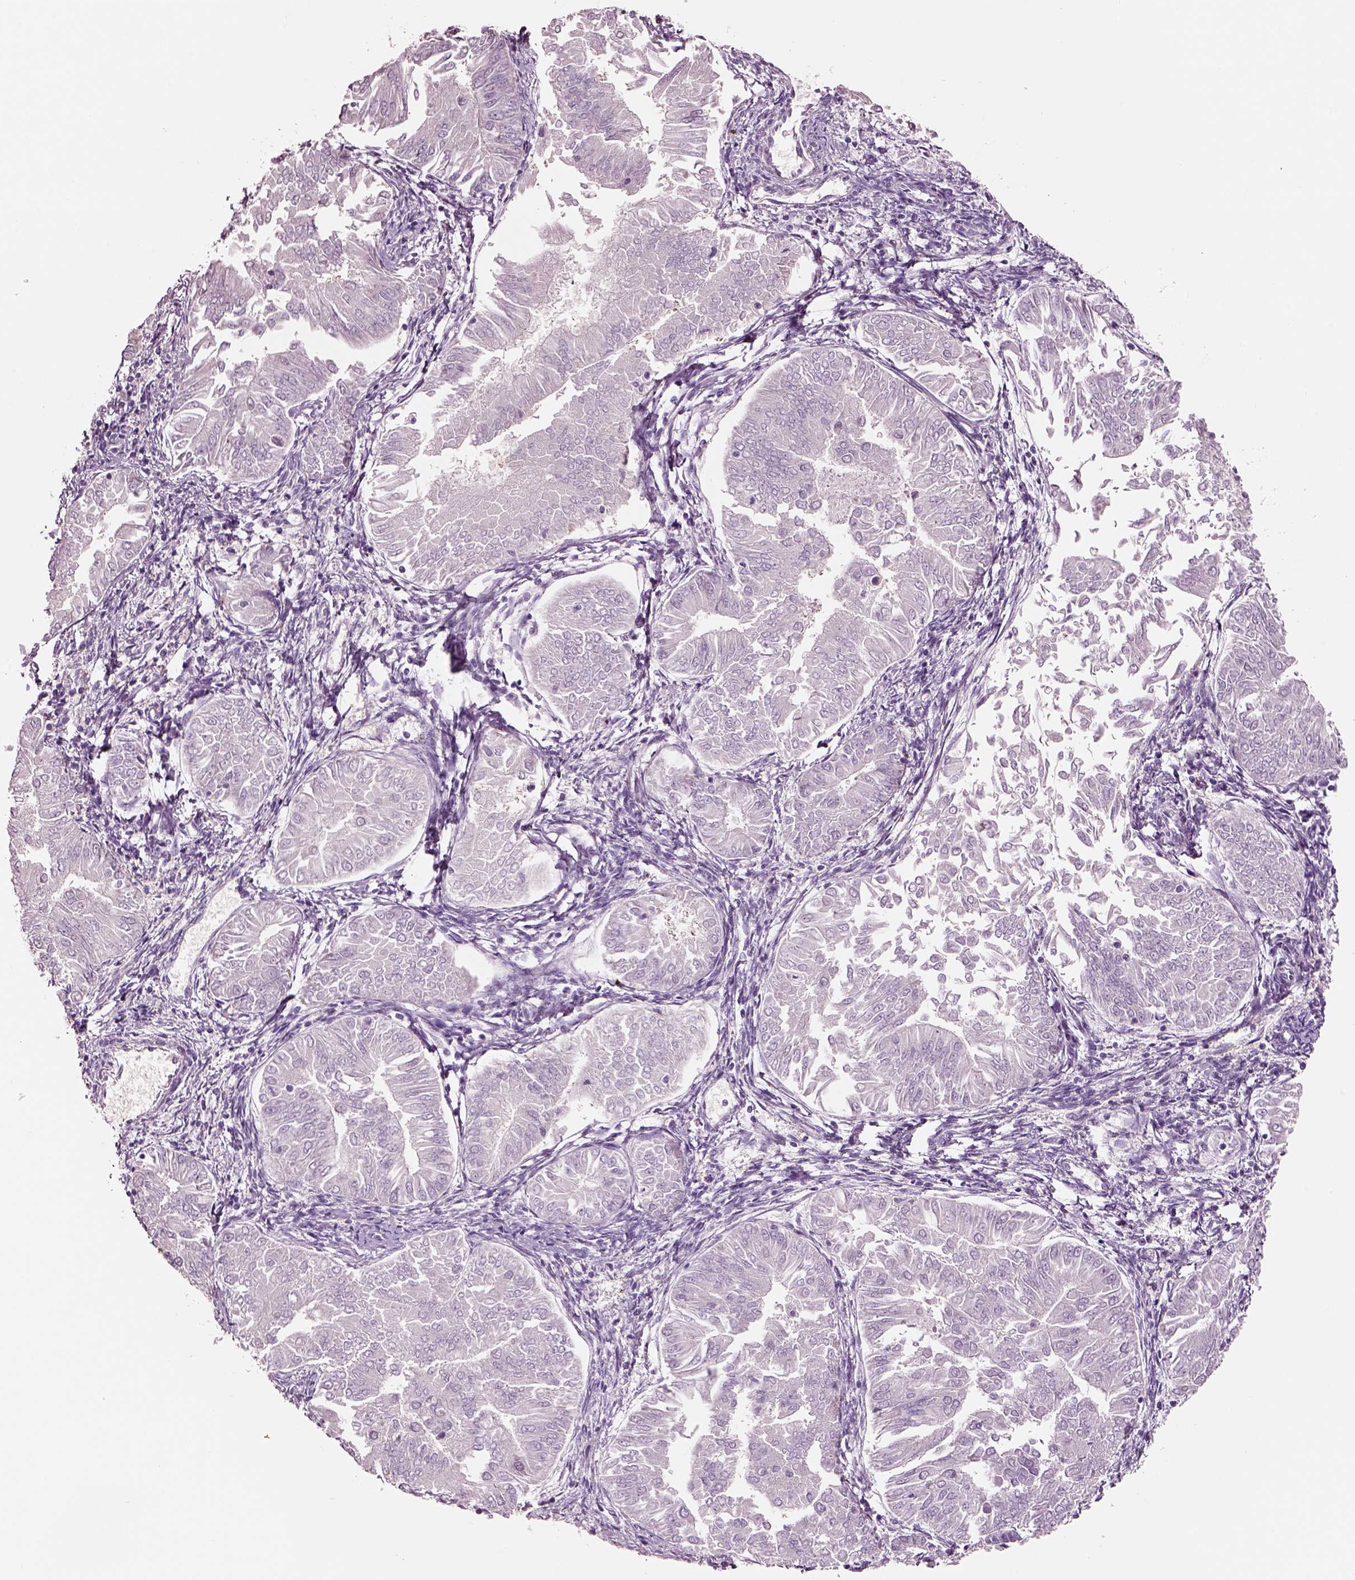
{"staining": {"intensity": "negative", "quantity": "none", "location": "none"}, "tissue": "endometrial cancer", "cell_type": "Tumor cells", "image_type": "cancer", "snomed": [{"axis": "morphology", "description": "Adenocarcinoma, NOS"}, {"axis": "topography", "description": "Endometrium"}], "caption": "An image of endometrial adenocarcinoma stained for a protein exhibits no brown staining in tumor cells.", "gene": "SCML2", "patient": {"sex": "female", "age": 53}}